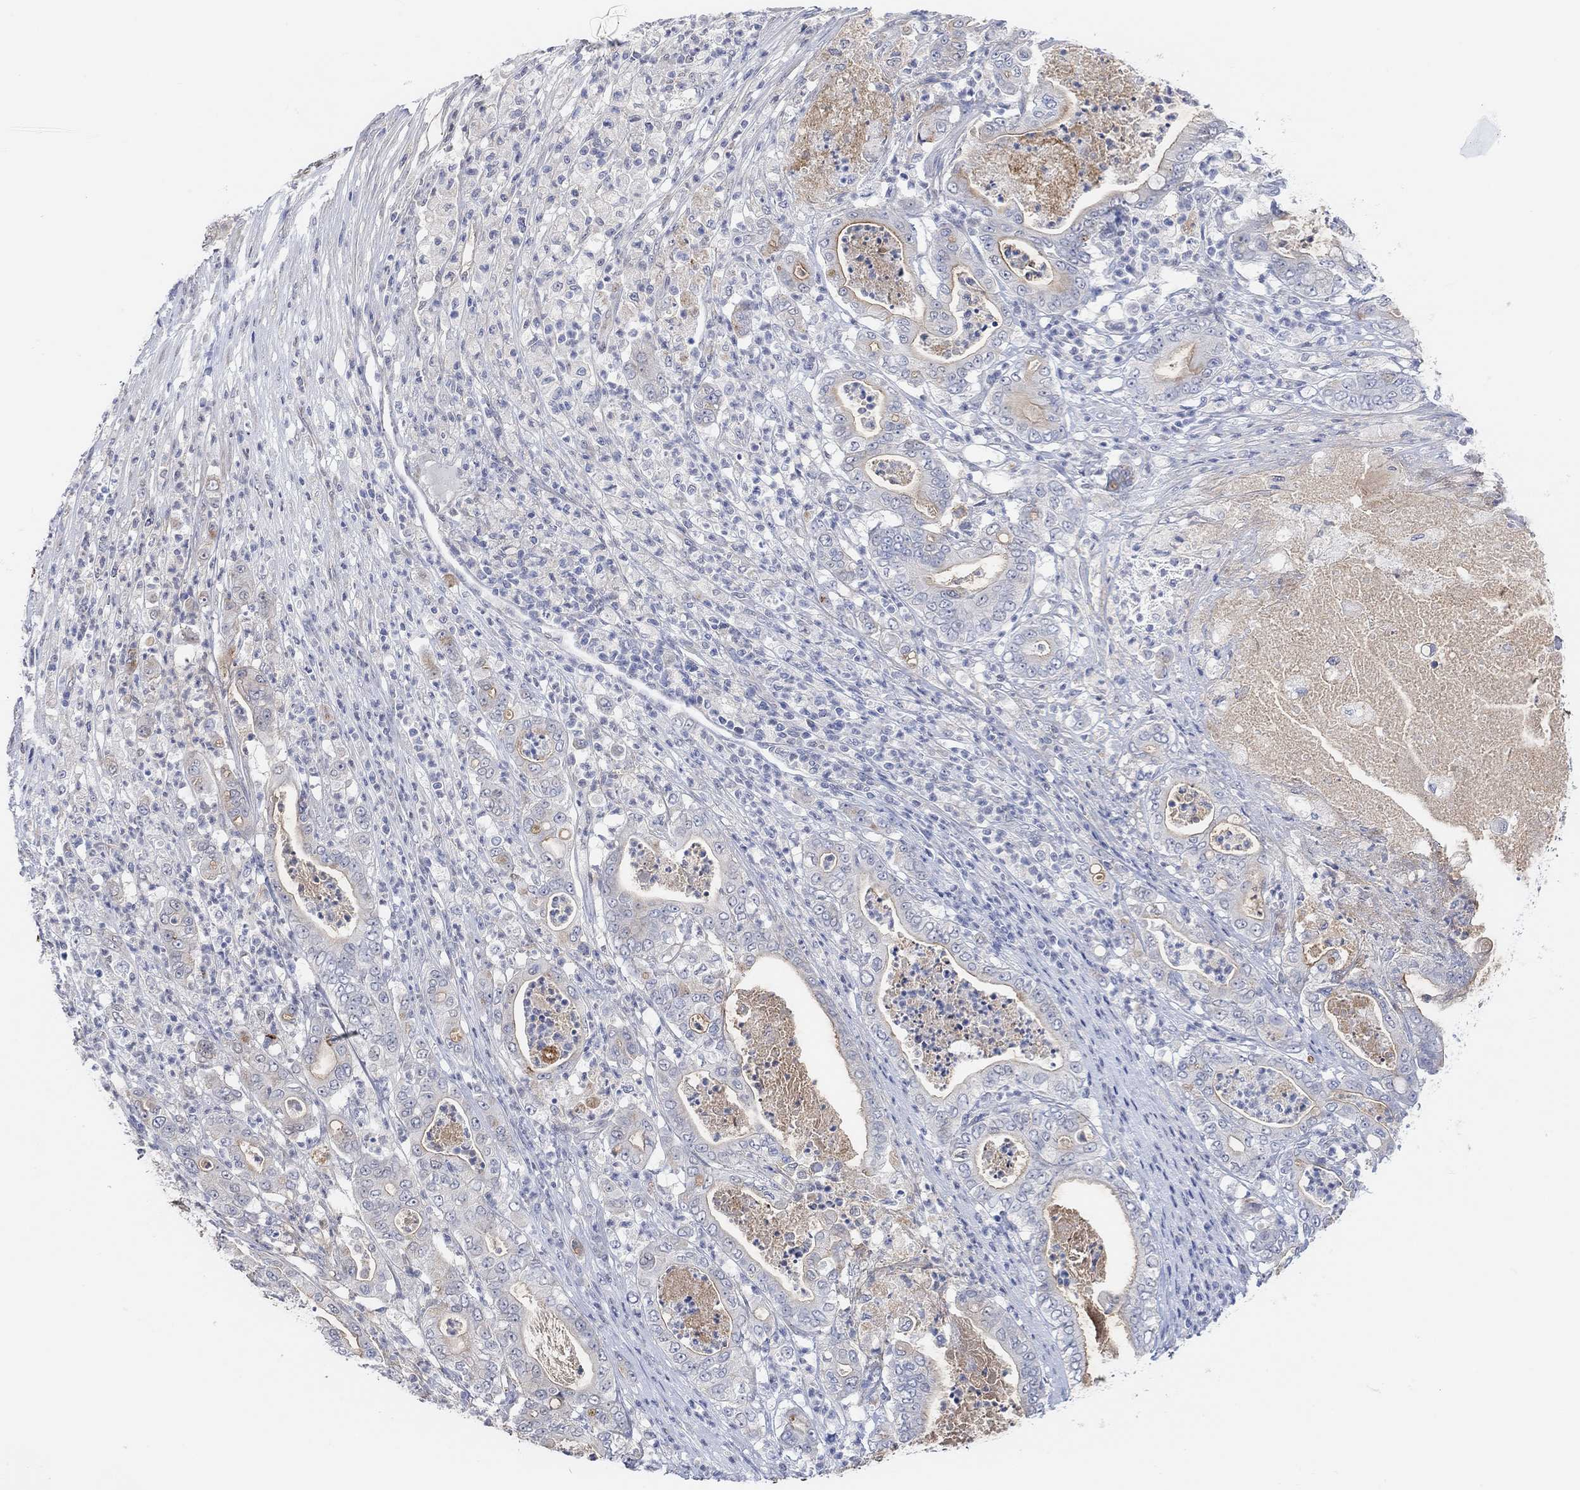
{"staining": {"intensity": "negative", "quantity": "none", "location": "none"}, "tissue": "pancreatic cancer", "cell_type": "Tumor cells", "image_type": "cancer", "snomed": [{"axis": "morphology", "description": "Adenocarcinoma, NOS"}, {"axis": "topography", "description": "Pancreas"}], "caption": "The histopathology image demonstrates no staining of tumor cells in pancreatic cancer.", "gene": "MUC1", "patient": {"sex": "male", "age": 71}}